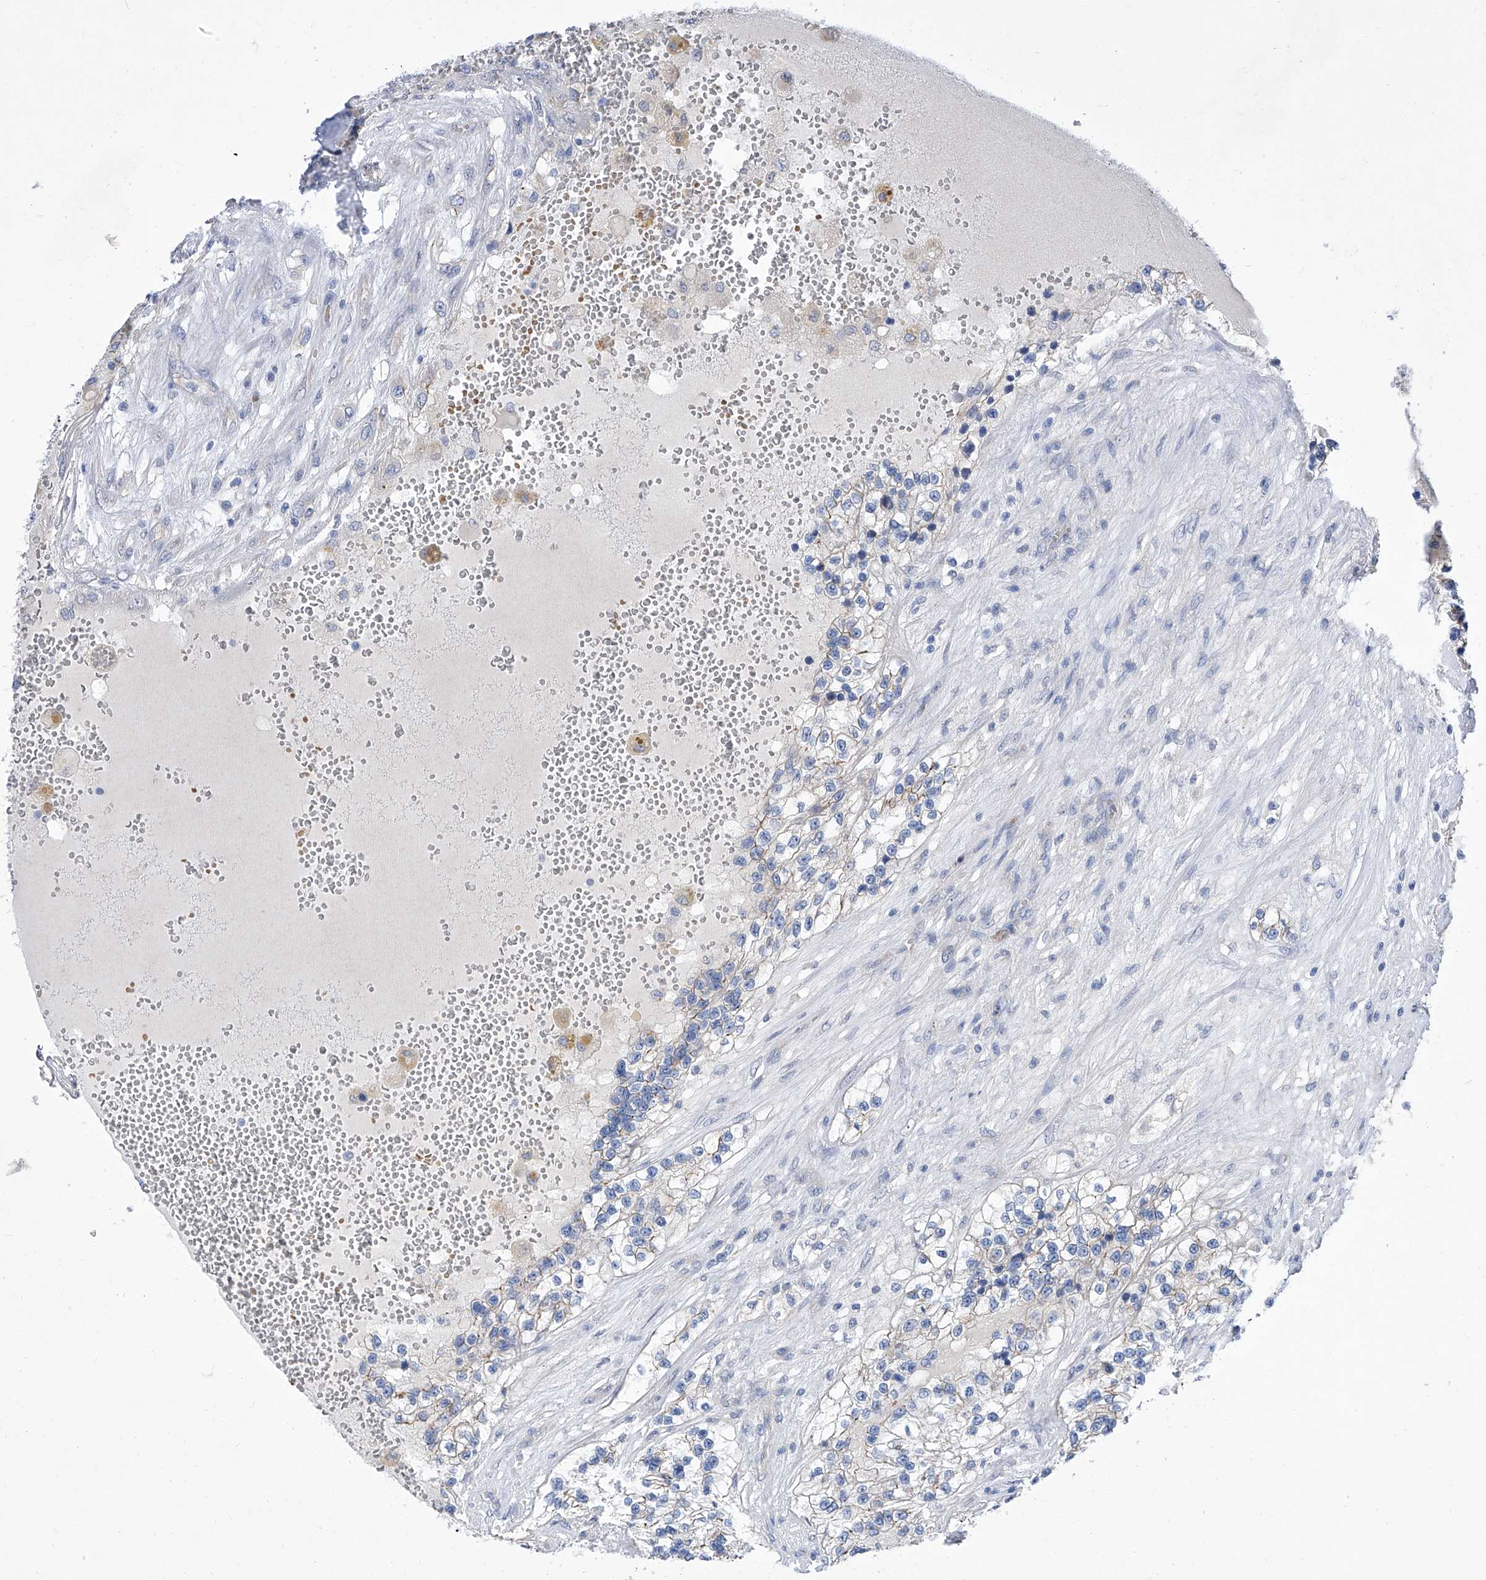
{"staining": {"intensity": "negative", "quantity": "none", "location": "none"}, "tissue": "renal cancer", "cell_type": "Tumor cells", "image_type": "cancer", "snomed": [{"axis": "morphology", "description": "Adenocarcinoma, NOS"}, {"axis": "topography", "description": "Kidney"}], "caption": "This is a micrograph of immunohistochemistry (IHC) staining of renal cancer (adenocarcinoma), which shows no expression in tumor cells.", "gene": "PARD3", "patient": {"sex": "female", "age": 57}}